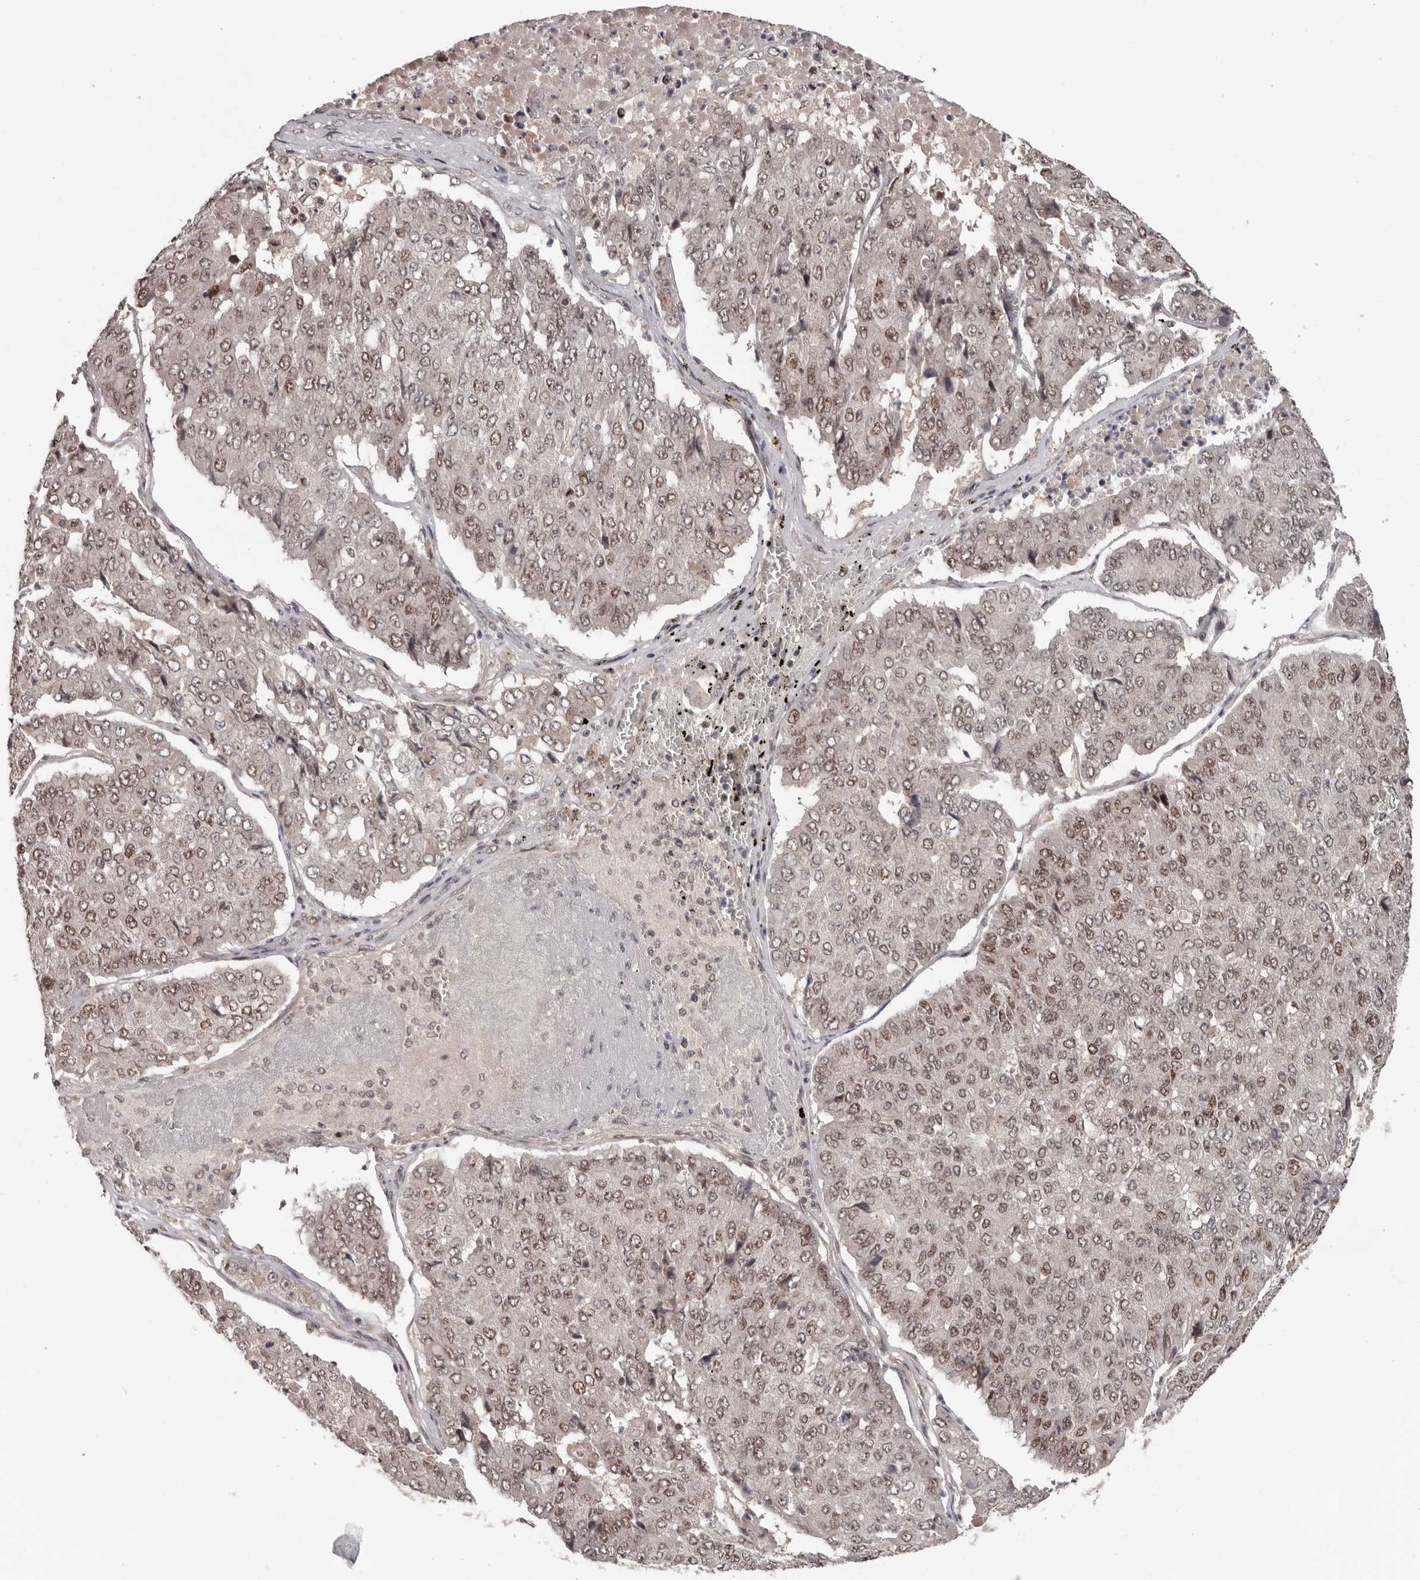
{"staining": {"intensity": "moderate", "quantity": "25%-75%", "location": "nuclear"}, "tissue": "pancreatic cancer", "cell_type": "Tumor cells", "image_type": "cancer", "snomed": [{"axis": "morphology", "description": "Adenocarcinoma, NOS"}, {"axis": "topography", "description": "Pancreas"}], "caption": "Immunohistochemistry (DAB (3,3'-diaminobenzidine)) staining of human pancreatic adenocarcinoma reveals moderate nuclear protein staining in approximately 25%-75% of tumor cells.", "gene": "TBX5", "patient": {"sex": "male", "age": 50}}